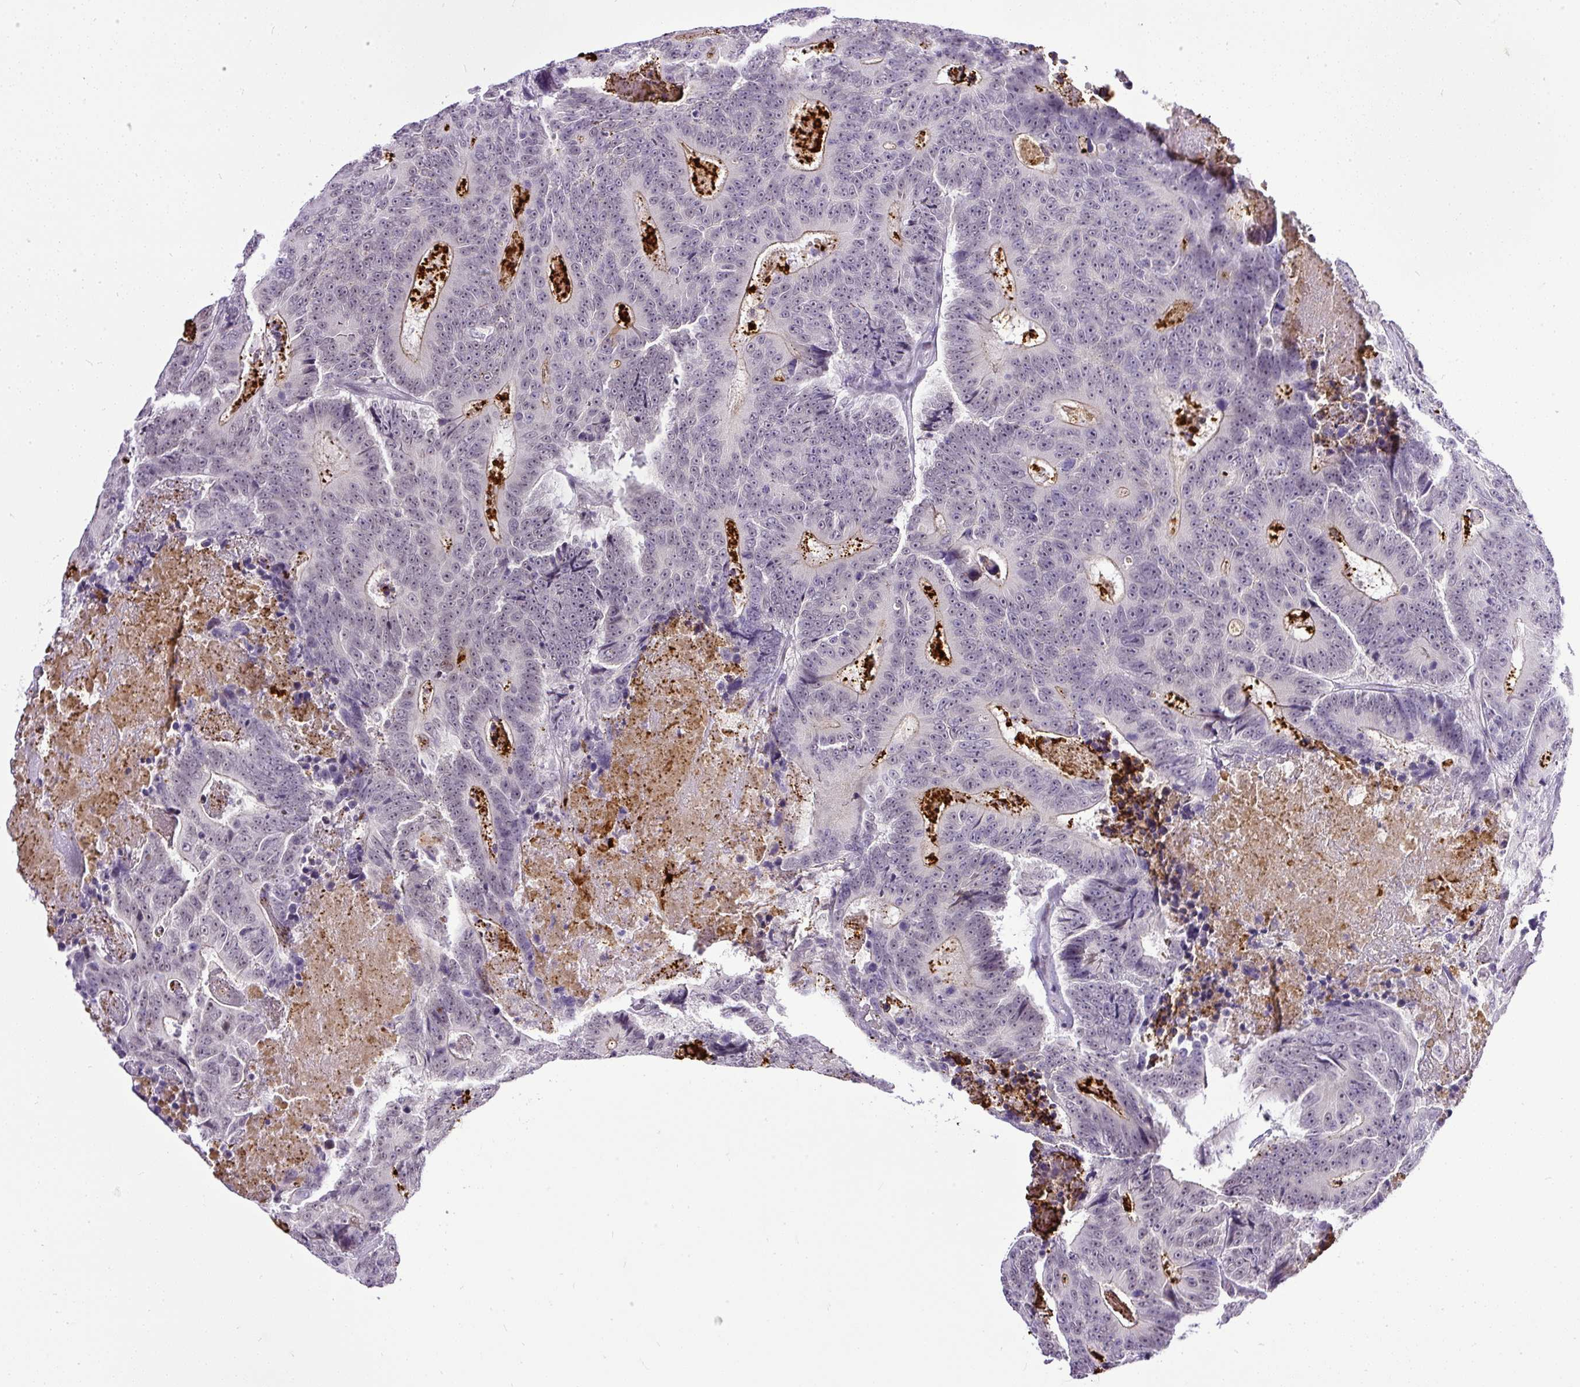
{"staining": {"intensity": "weak", "quantity": "<25%", "location": "cytoplasmic/membranous"}, "tissue": "colorectal cancer", "cell_type": "Tumor cells", "image_type": "cancer", "snomed": [{"axis": "morphology", "description": "Adenocarcinoma, NOS"}, {"axis": "topography", "description": "Colon"}], "caption": "There is no significant staining in tumor cells of adenocarcinoma (colorectal). The staining is performed using DAB brown chromogen with nuclei counter-stained in using hematoxylin.", "gene": "WNT10B", "patient": {"sex": "male", "age": 83}}